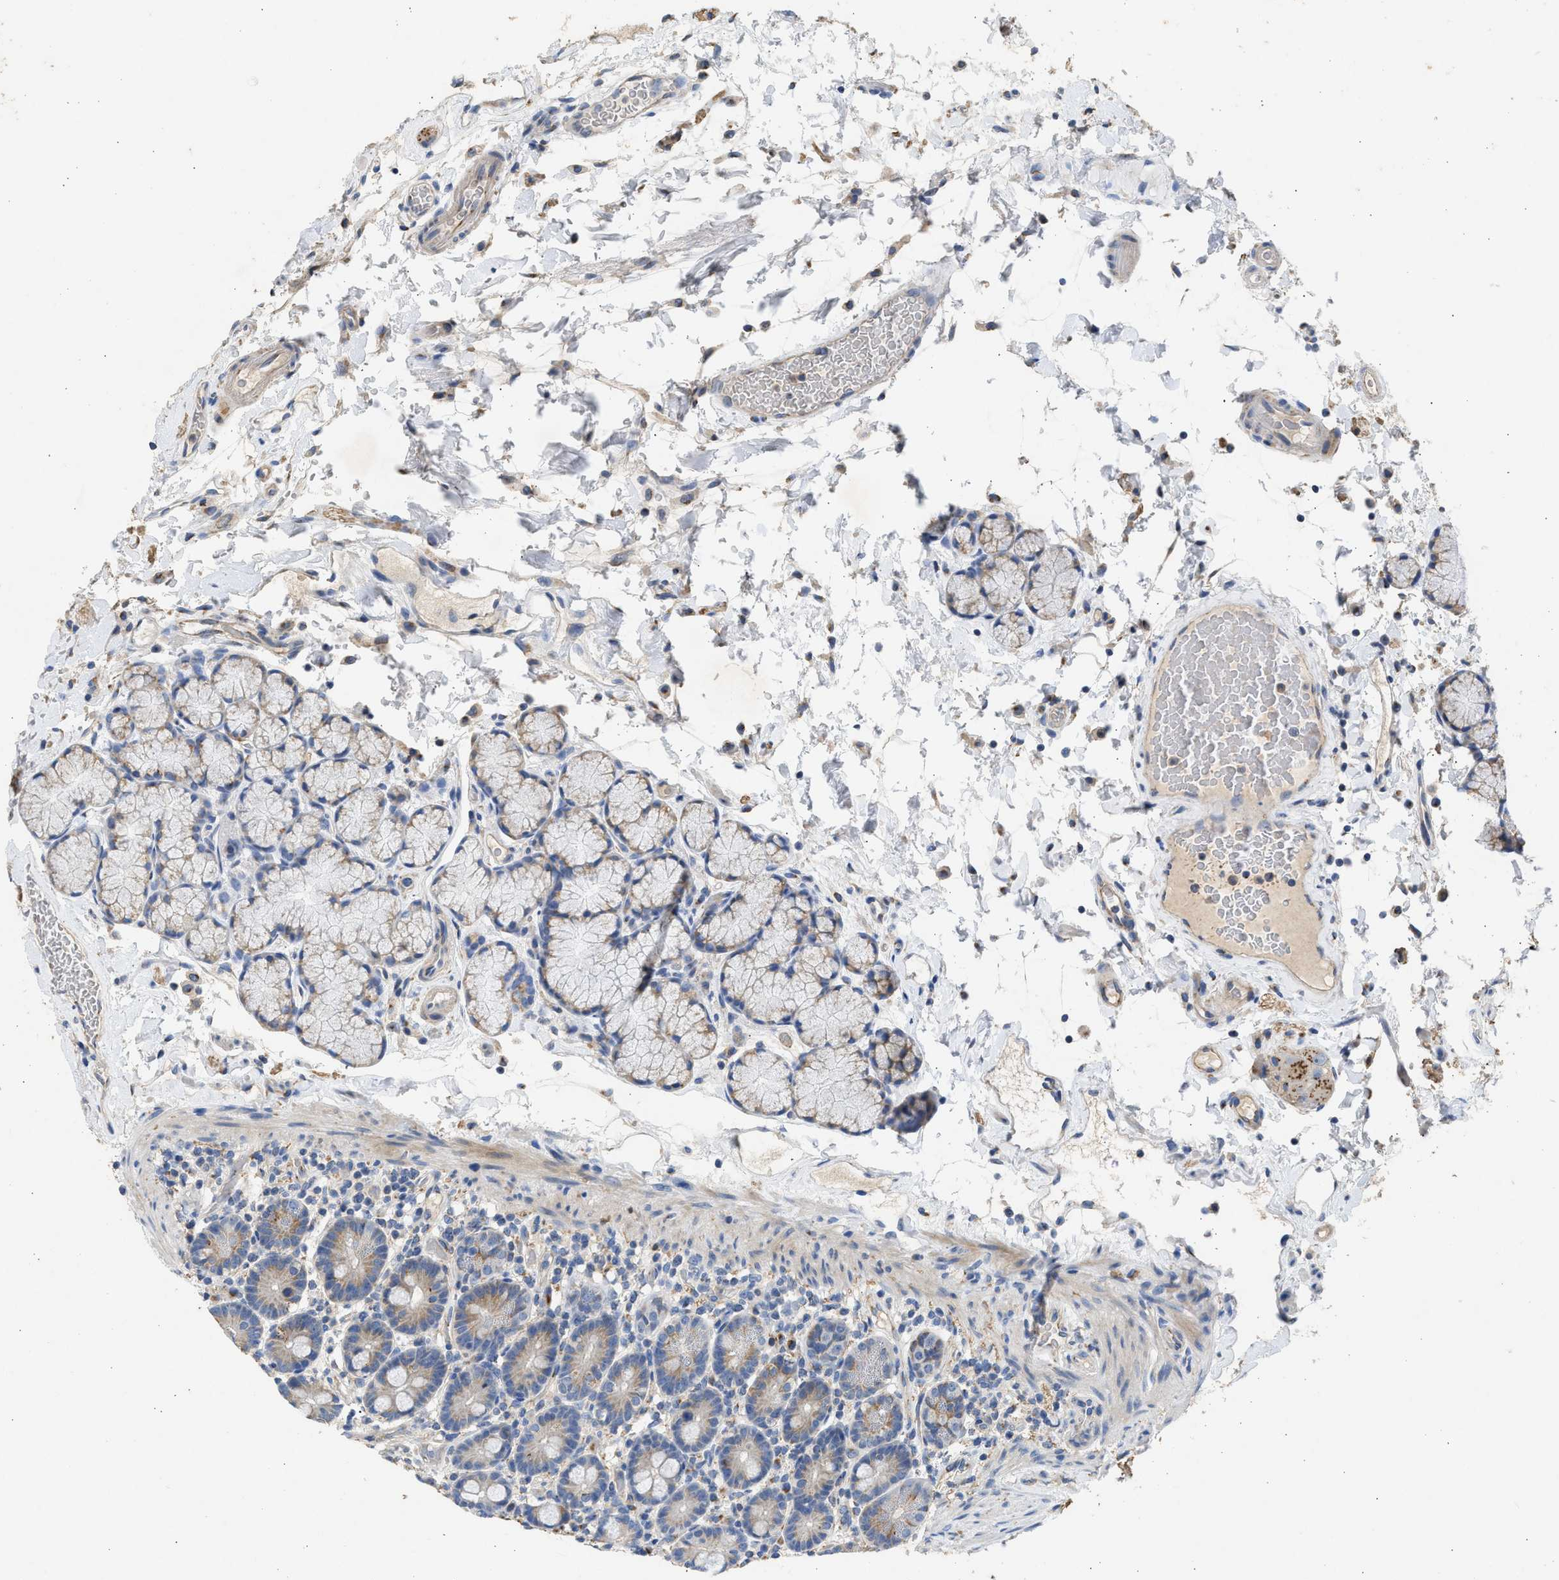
{"staining": {"intensity": "moderate", "quantity": "25%-75%", "location": "cytoplasmic/membranous"}, "tissue": "duodenum", "cell_type": "Glandular cells", "image_type": "normal", "snomed": [{"axis": "morphology", "description": "Normal tissue, NOS"}, {"axis": "topography", "description": "Small intestine, NOS"}], "caption": "High-power microscopy captured an immunohistochemistry (IHC) photomicrograph of benign duodenum, revealing moderate cytoplasmic/membranous positivity in about 25%-75% of glandular cells. The protein is shown in brown color, while the nuclei are stained blue.", "gene": "IPO8", "patient": {"sex": "female", "age": 71}}